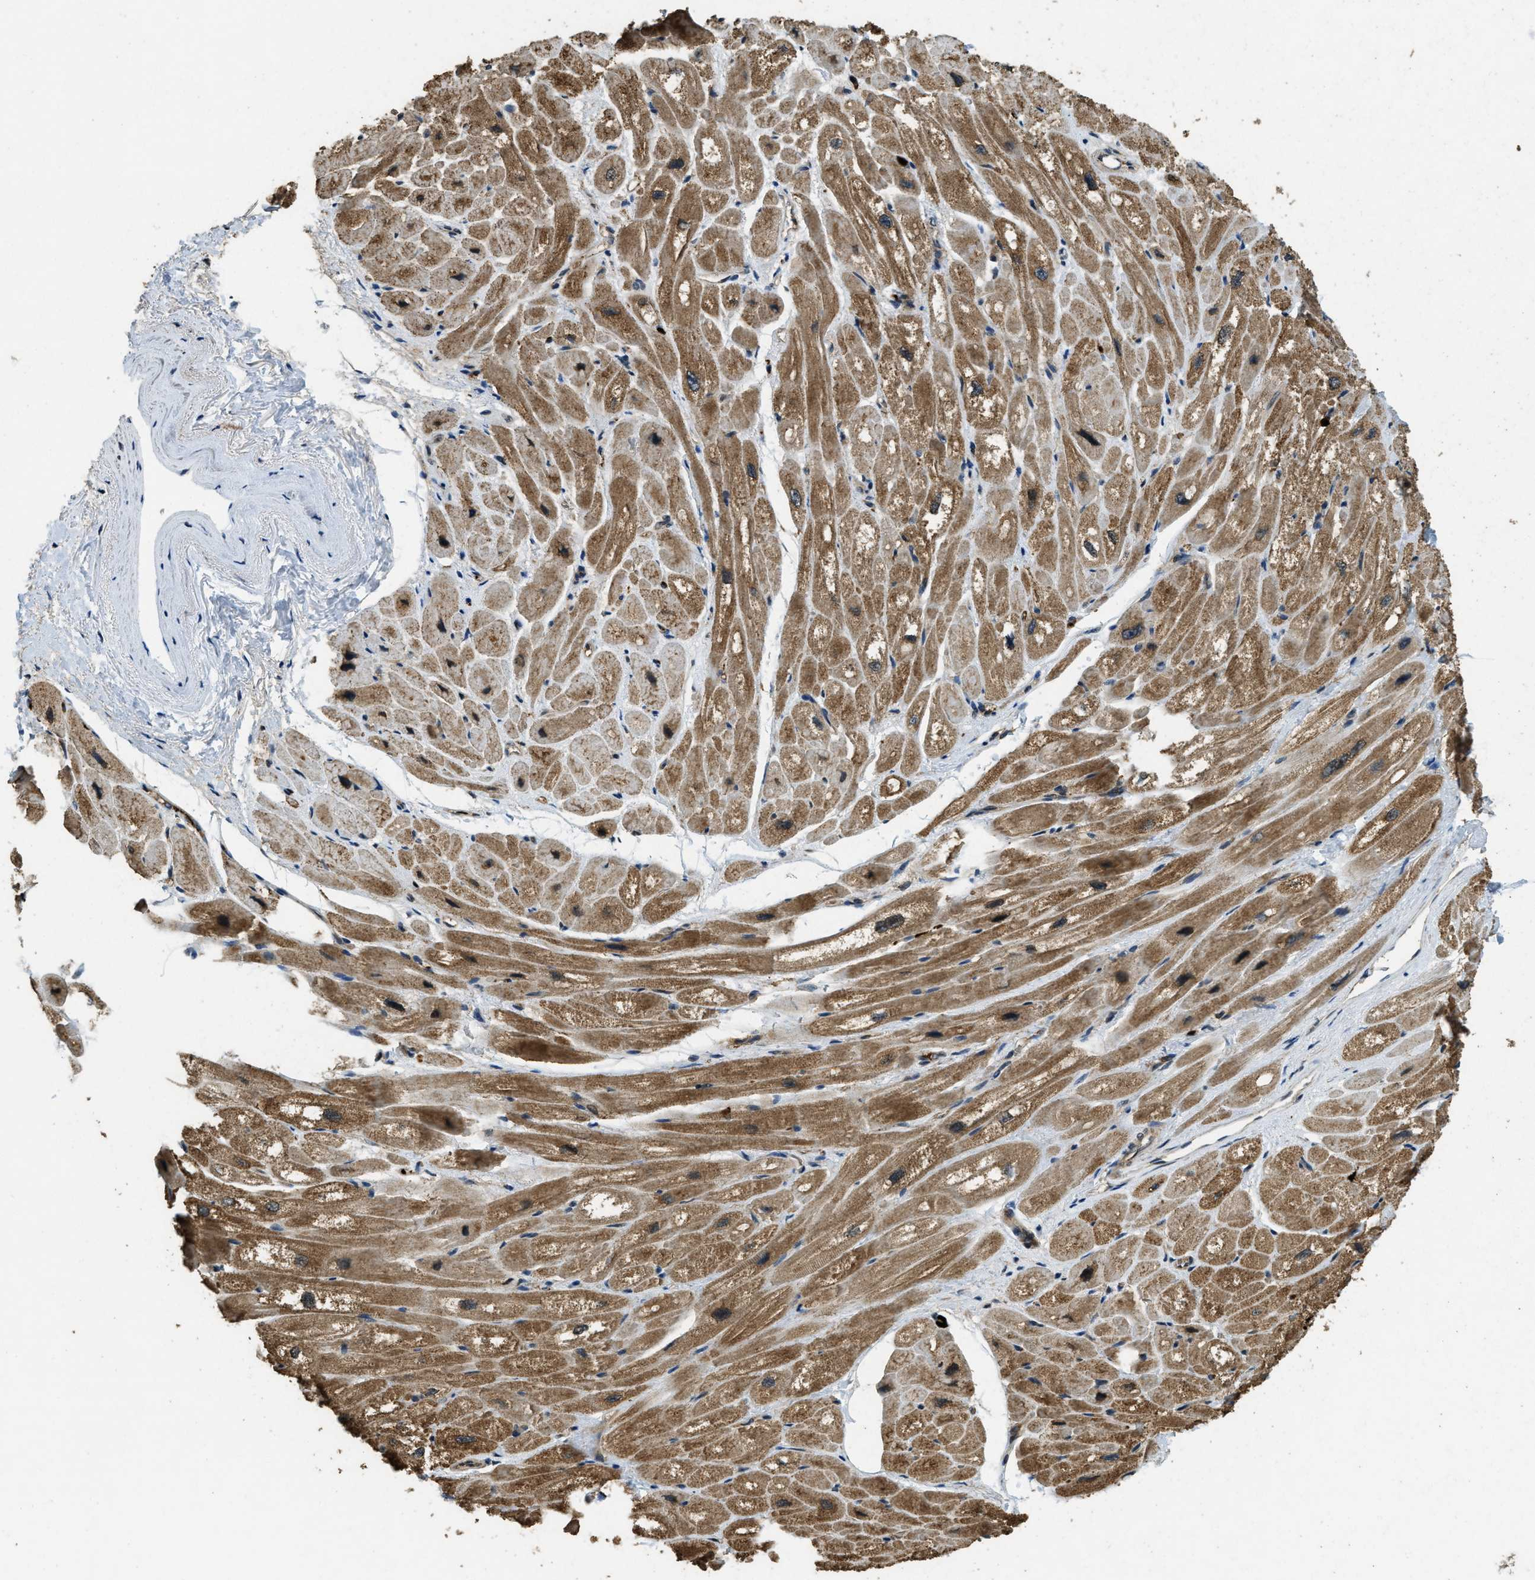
{"staining": {"intensity": "moderate", "quantity": ">75%", "location": "cytoplasmic/membranous"}, "tissue": "heart muscle", "cell_type": "Cardiomyocytes", "image_type": "normal", "snomed": [{"axis": "morphology", "description": "Normal tissue, NOS"}, {"axis": "topography", "description": "Heart"}], "caption": "IHC histopathology image of normal heart muscle: human heart muscle stained using immunohistochemistry (IHC) displays medium levels of moderate protein expression localized specifically in the cytoplasmic/membranous of cardiomyocytes, appearing as a cytoplasmic/membranous brown color.", "gene": "RNF141", "patient": {"sex": "male", "age": 49}}